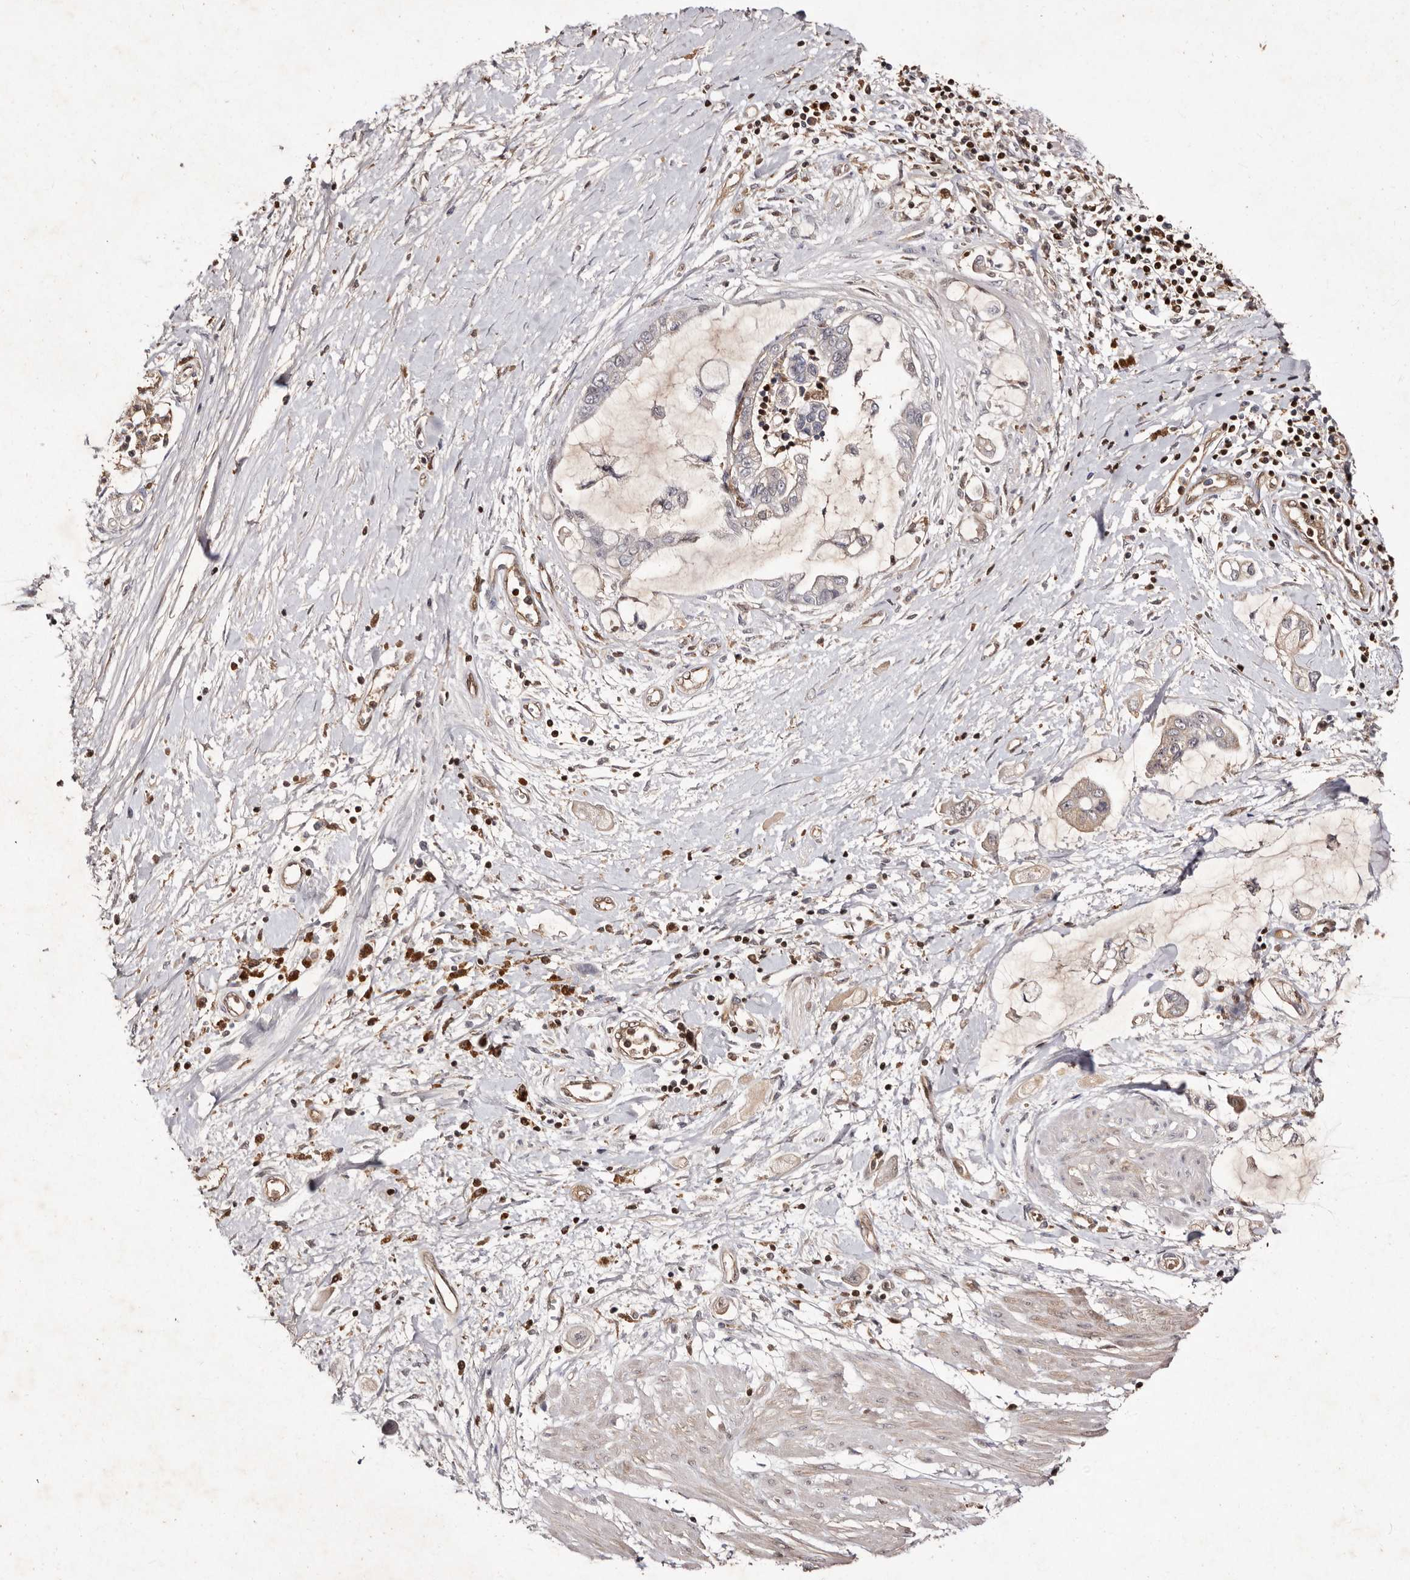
{"staining": {"intensity": "negative", "quantity": "none", "location": "none"}, "tissue": "pancreatic cancer", "cell_type": "Tumor cells", "image_type": "cancer", "snomed": [{"axis": "morphology", "description": "Adenocarcinoma, NOS"}, {"axis": "topography", "description": "Pancreas"}], "caption": "A high-resolution image shows IHC staining of pancreatic cancer, which reveals no significant staining in tumor cells.", "gene": "GIMAP4", "patient": {"sex": "male", "age": 59}}